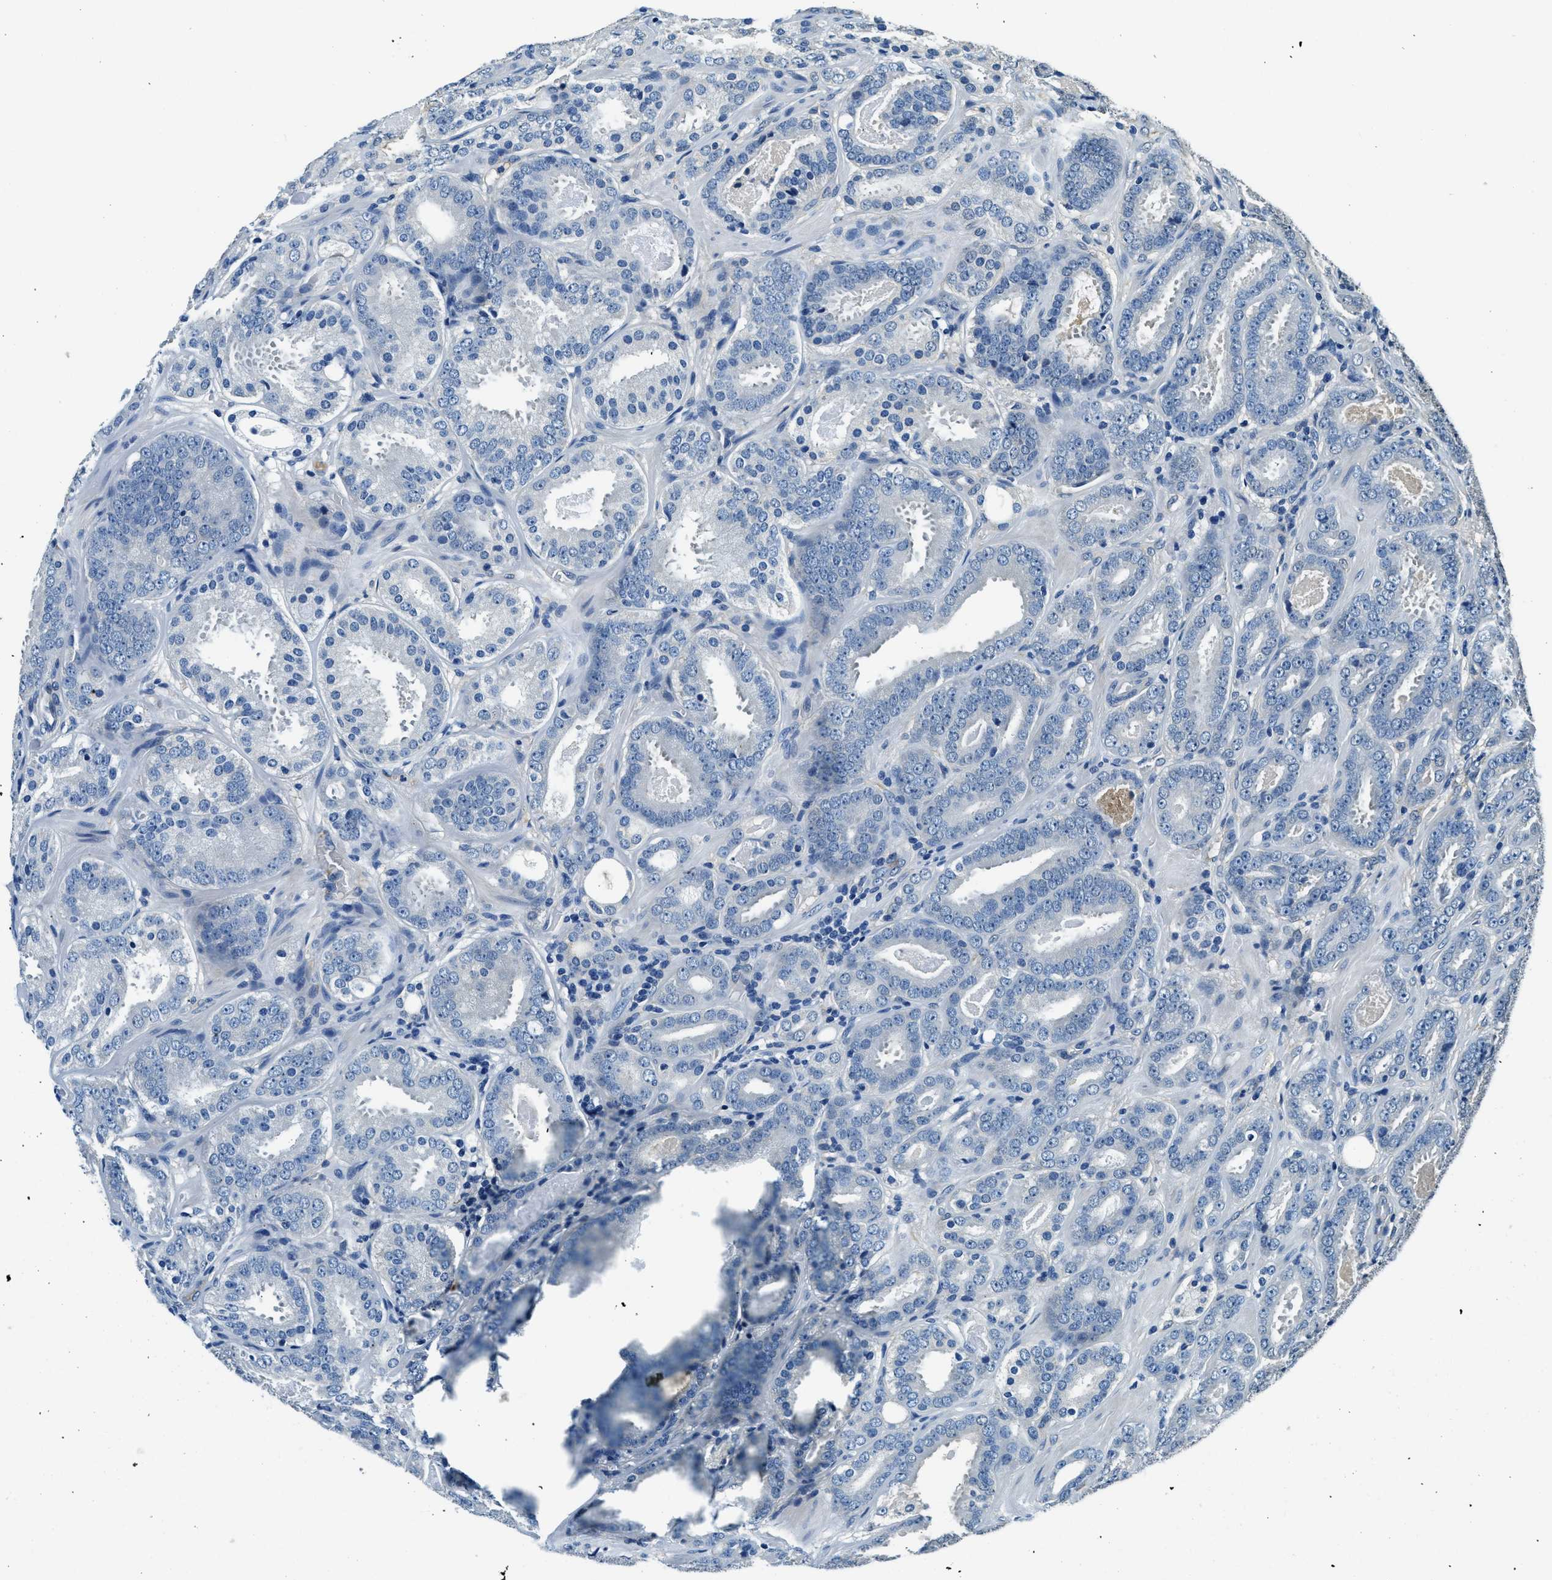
{"staining": {"intensity": "negative", "quantity": "none", "location": "none"}, "tissue": "prostate cancer", "cell_type": "Tumor cells", "image_type": "cancer", "snomed": [{"axis": "morphology", "description": "Adenocarcinoma, Low grade"}, {"axis": "topography", "description": "Prostate"}], "caption": "Image shows no significant protein staining in tumor cells of adenocarcinoma (low-grade) (prostate).", "gene": "TMEM186", "patient": {"sex": "male", "age": 69}}